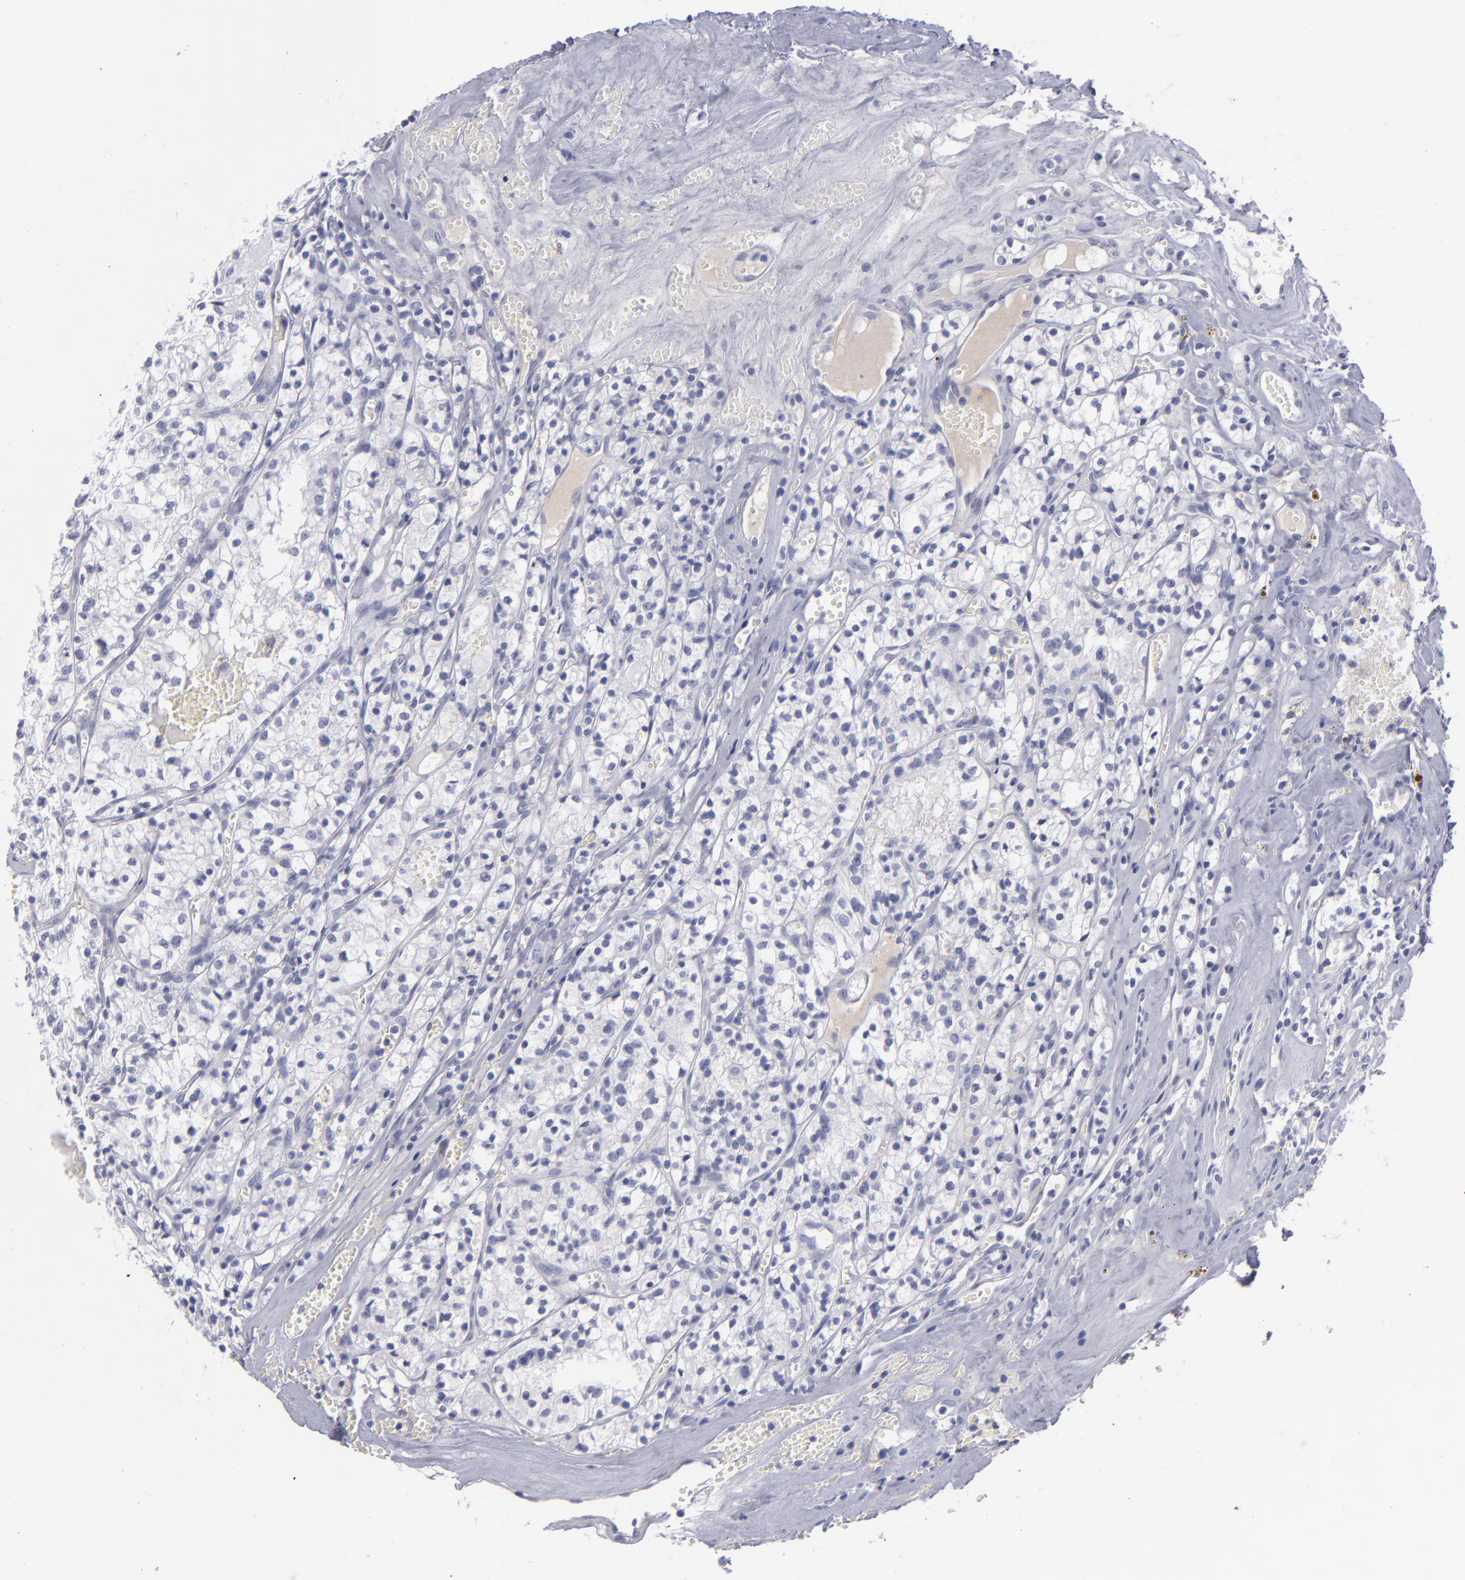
{"staining": {"intensity": "negative", "quantity": "none", "location": "none"}, "tissue": "renal cancer", "cell_type": "Tumor cells", "image_type": "cancer", "snomed": [{"axis": "morphology", "description": "Adenocarcinoma, NOS"}, {"axis": "topography", "description": "Kidney"}], "caption": "Immunohistochemical staining of renal cancer (adenocarcinoma) demonstrates no significant expression in tumor cells.", "gene": "ITGB4", "patient": {"sex": "male", "age": 61}}